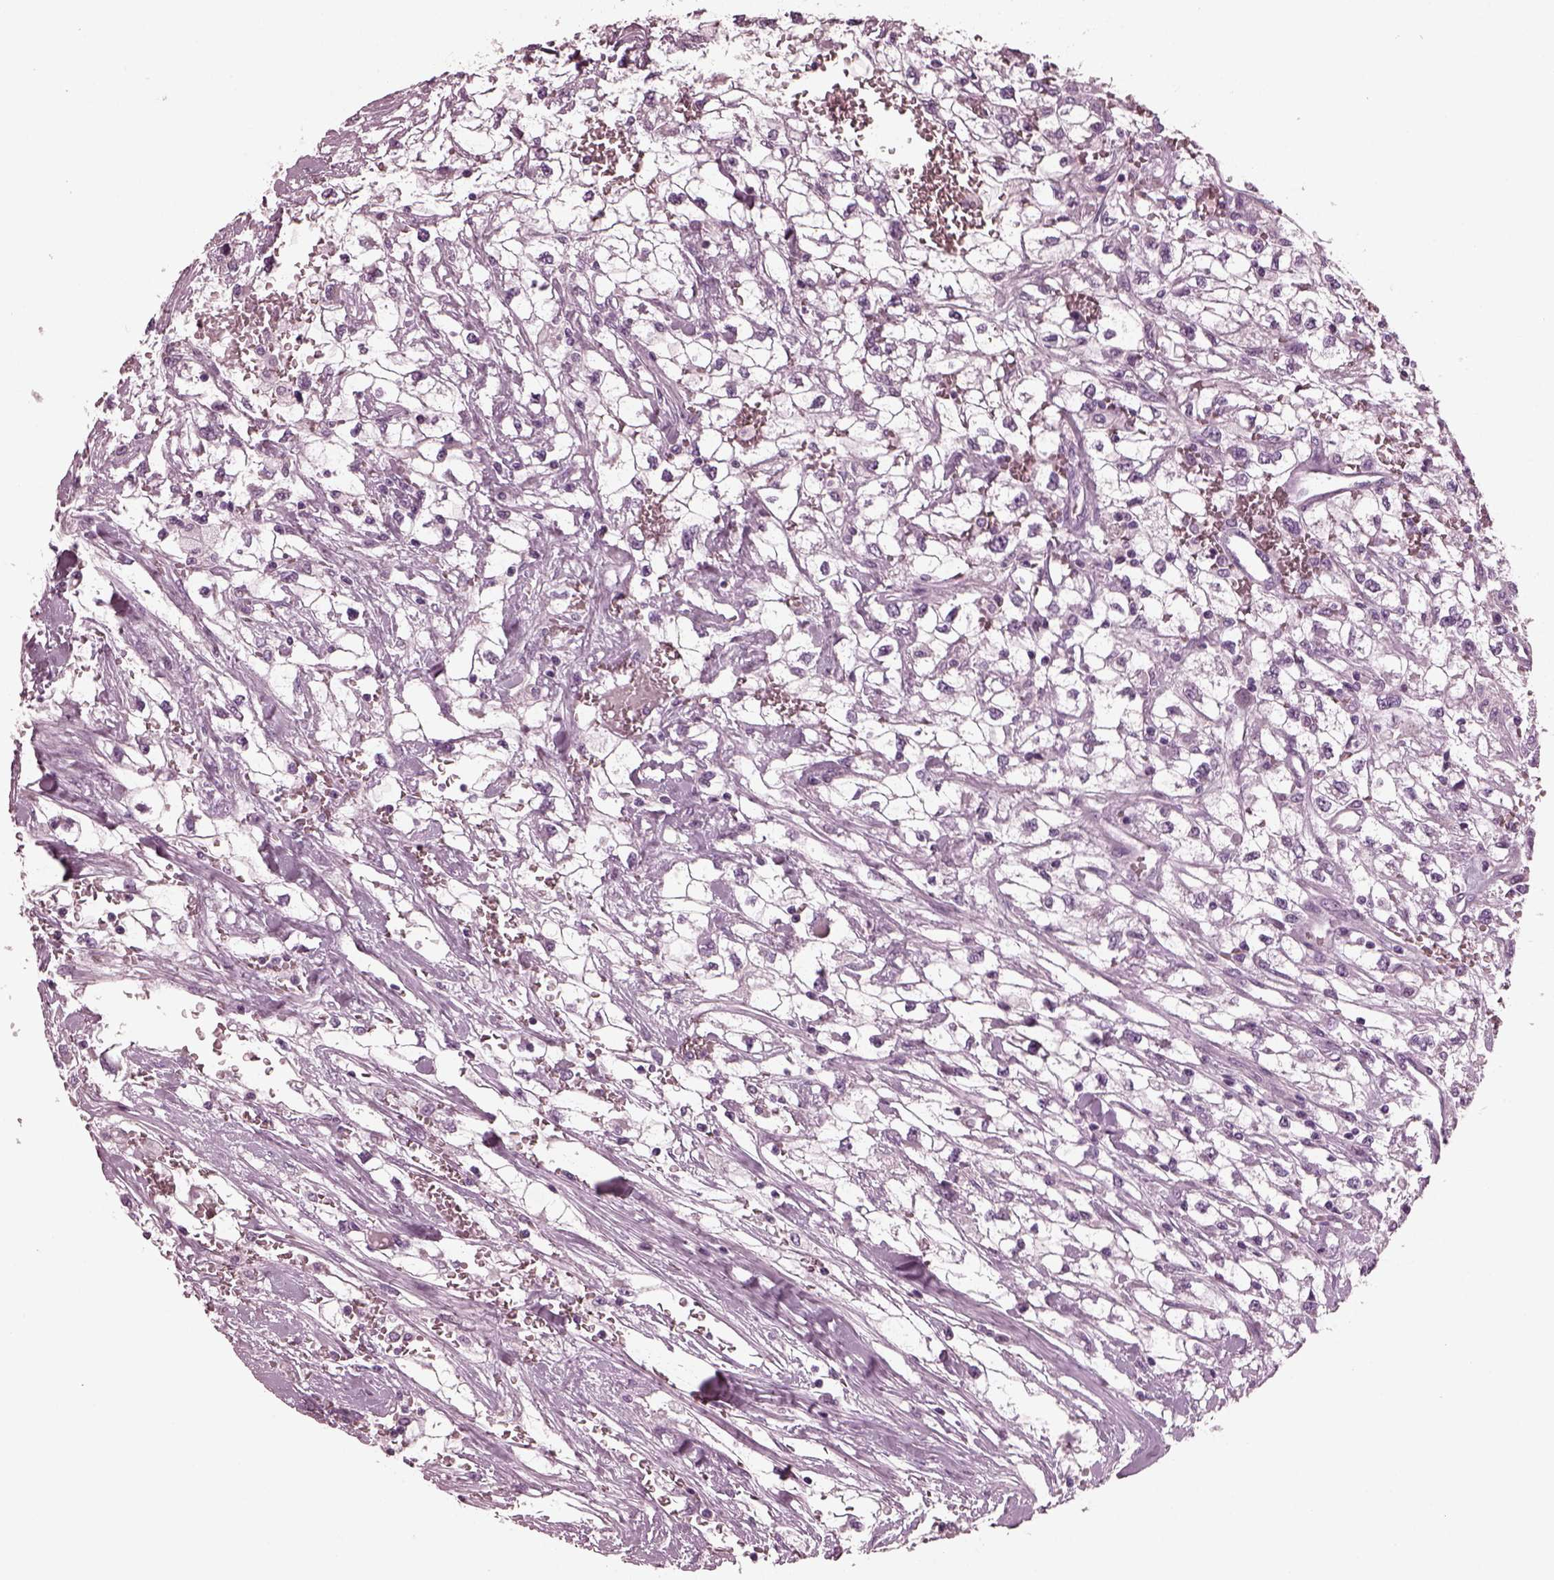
{"staining": {"intensity": "negative", "quantity": "none", "location": "none"}, "tissue": "renal cancer", "cell_type": "Tumor cells", "image_type": "cancer", "snomed": [{"axis": "morphology", "description": "Adenocarcinoma, NOS"}, {"axis": "topography", "description": "Kidney"}], "caption": "Immunohistochemical staining of human renal cancer shows no significant positivity in tumor cells. (Brightfield microscopy of DAB (3,3'-diaminobenzidine) immunohistochemistry at high magnification).", "gene": "MIB2", "patient": {"sex": "male", "age": 59}}